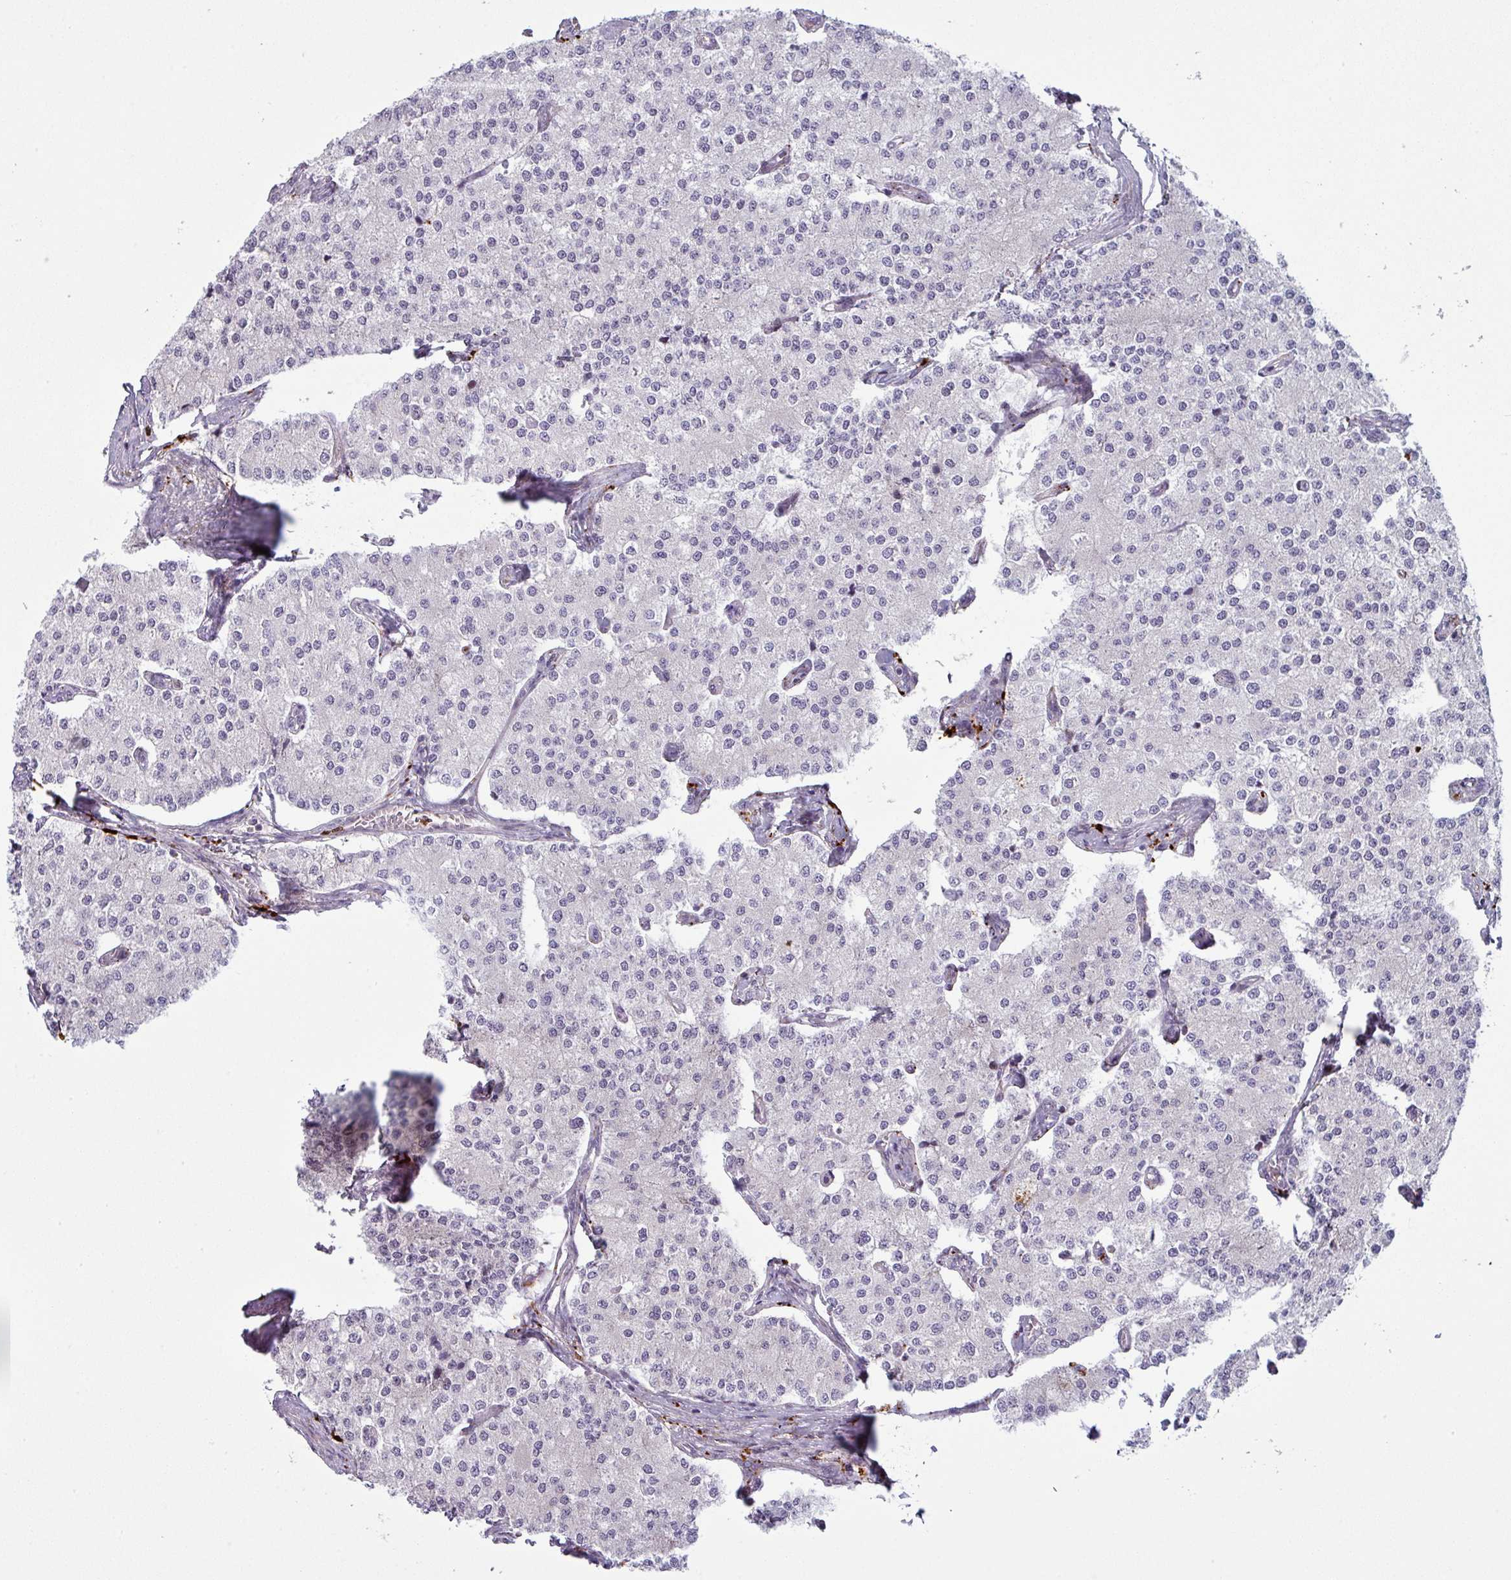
{"staining": {"intensity": "negative", "quantity": "none", "location": "none"}, "tissue": "carcinoid", "cell_type": "Tumor cells", "image_type": "cancer", "snomed": [{"axis": "morphology", "description": "Carcinoid, malignant, NOS"}, {"axis": "topography", "description": "Colon"}], "caption": "Carcinoid (malignant) was stained to show a protein in brown. There is no significant staining in tumor cells.", "gene": "MAP7D2", "patient": {"sex": "female", "age": 52}}